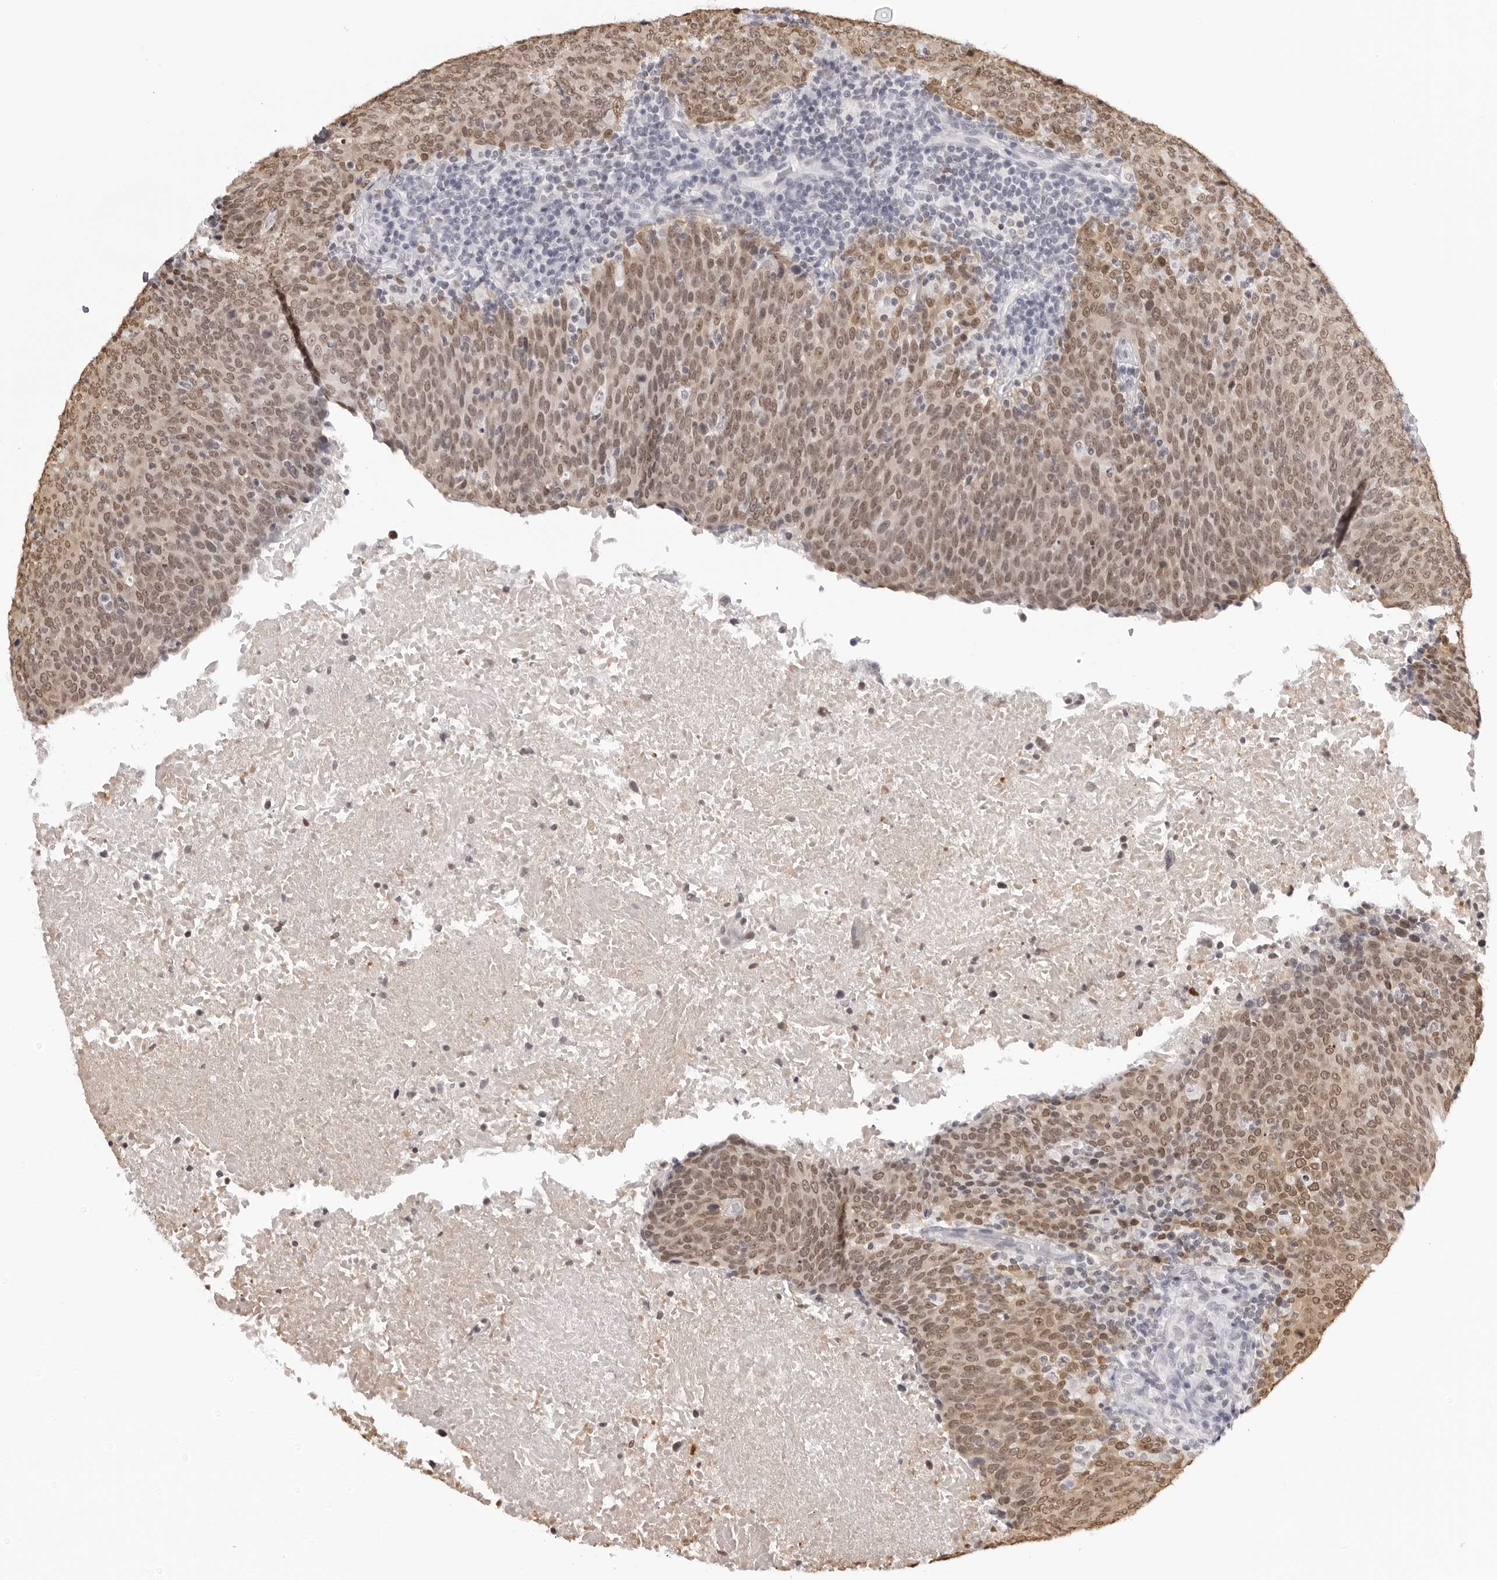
{"staining": {"intensity": "moderate", "quantity": ">75%", "location": "cytoplasmic/membranous,nuclear"}, "tissue": "head and neck cancer", "cell_type": "Tumor cells", "image_type": "cancer", "snomed": [{"axis": "morphology", "description": "Squamous cell carcinoma, NOS"}, {"axis": "morphology", "description": "Squamous cell carcinoma, metastatic, NOS"}, {"axis": "topography", "description": "Lymph node"}, {"axis": "topography", "description": "Head-Neck"}], "caption": "Moderate cytoplasmic/membranous and nuclear positivity for a protein is identified in approximately >75% of tumor cells of head and neck cancer using immunohistochemistry (IHC).", "gene": "HSPA4", "patient": {"sex": "male", "age": 62}}